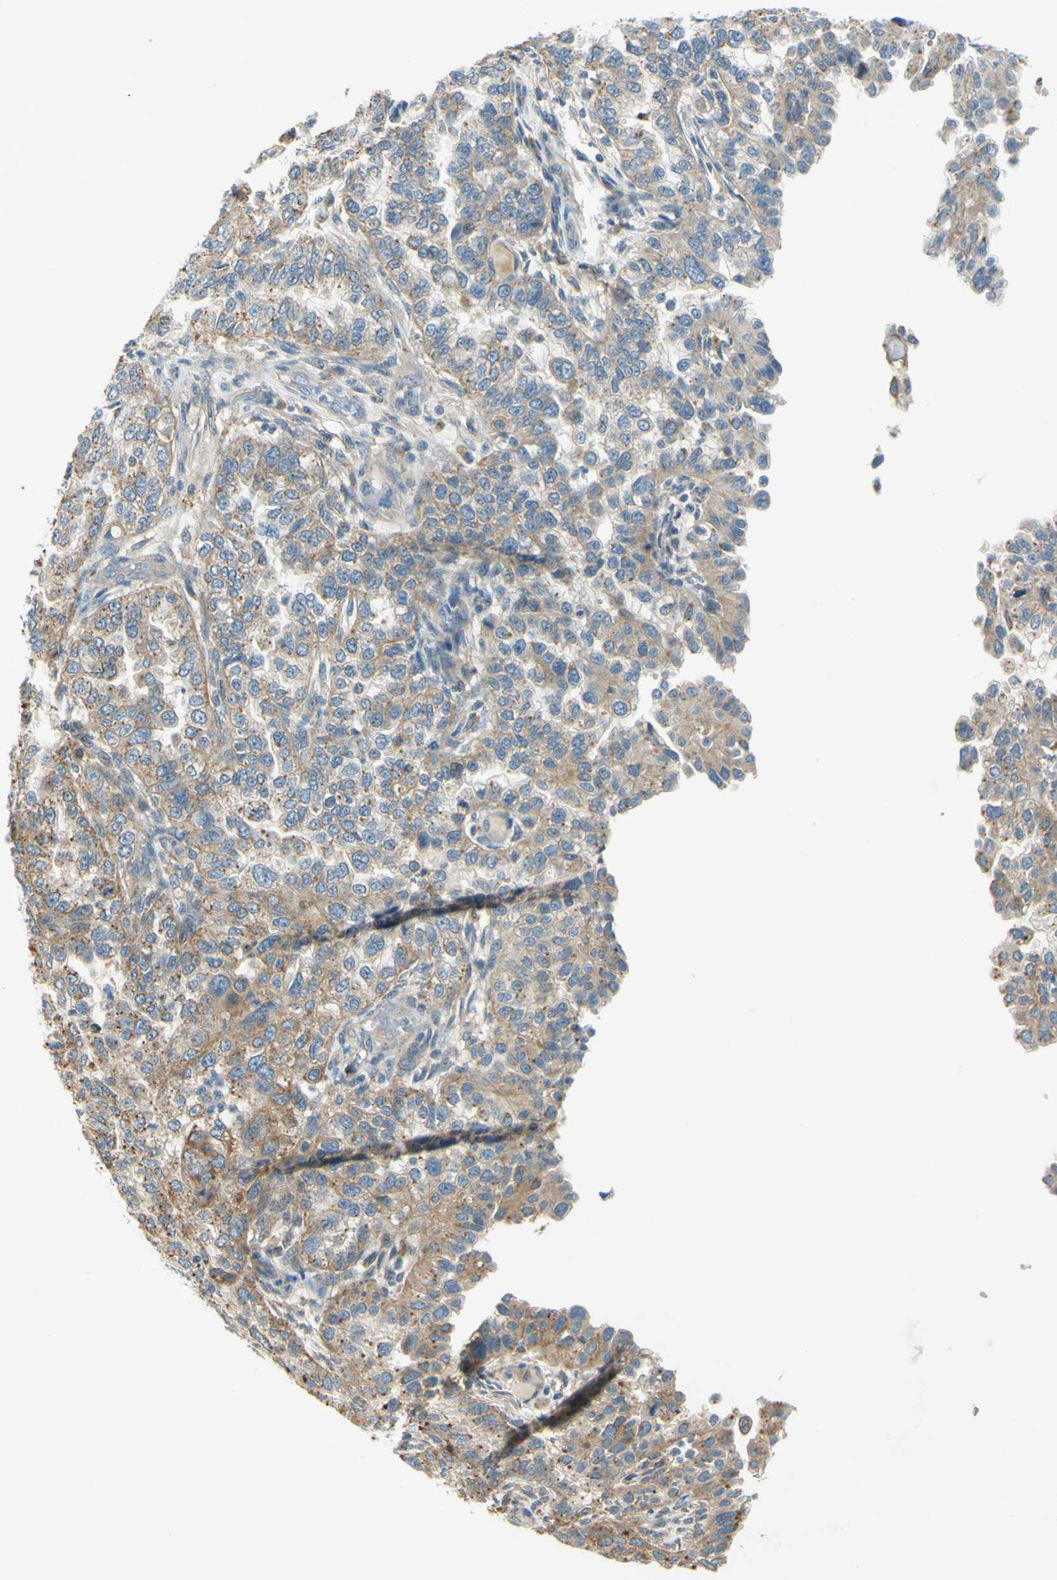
{"staining": {"intensity": "moderate", "quantity": ">75%", "location": "cytoplasmic/membranous"}, "tissue": "endometrial cancer", "cell_type": "Tumor cells", "image_type": "cancer", "snomed": [{"axis": "morphology", "description": "Adenocarcinoma, NOS"}, {"axis": "topography", "description": "Endometrium"}], "caption": "Approximately >75% of tumor cells in human adenocarcinoma (endometrial) demonstrate moderate cytoplasmic/membranous protein staining as visualized by brown immunohistochemical staining.", "gene": "LAMA3", "patient": {"sex": "female", "age": 85}}